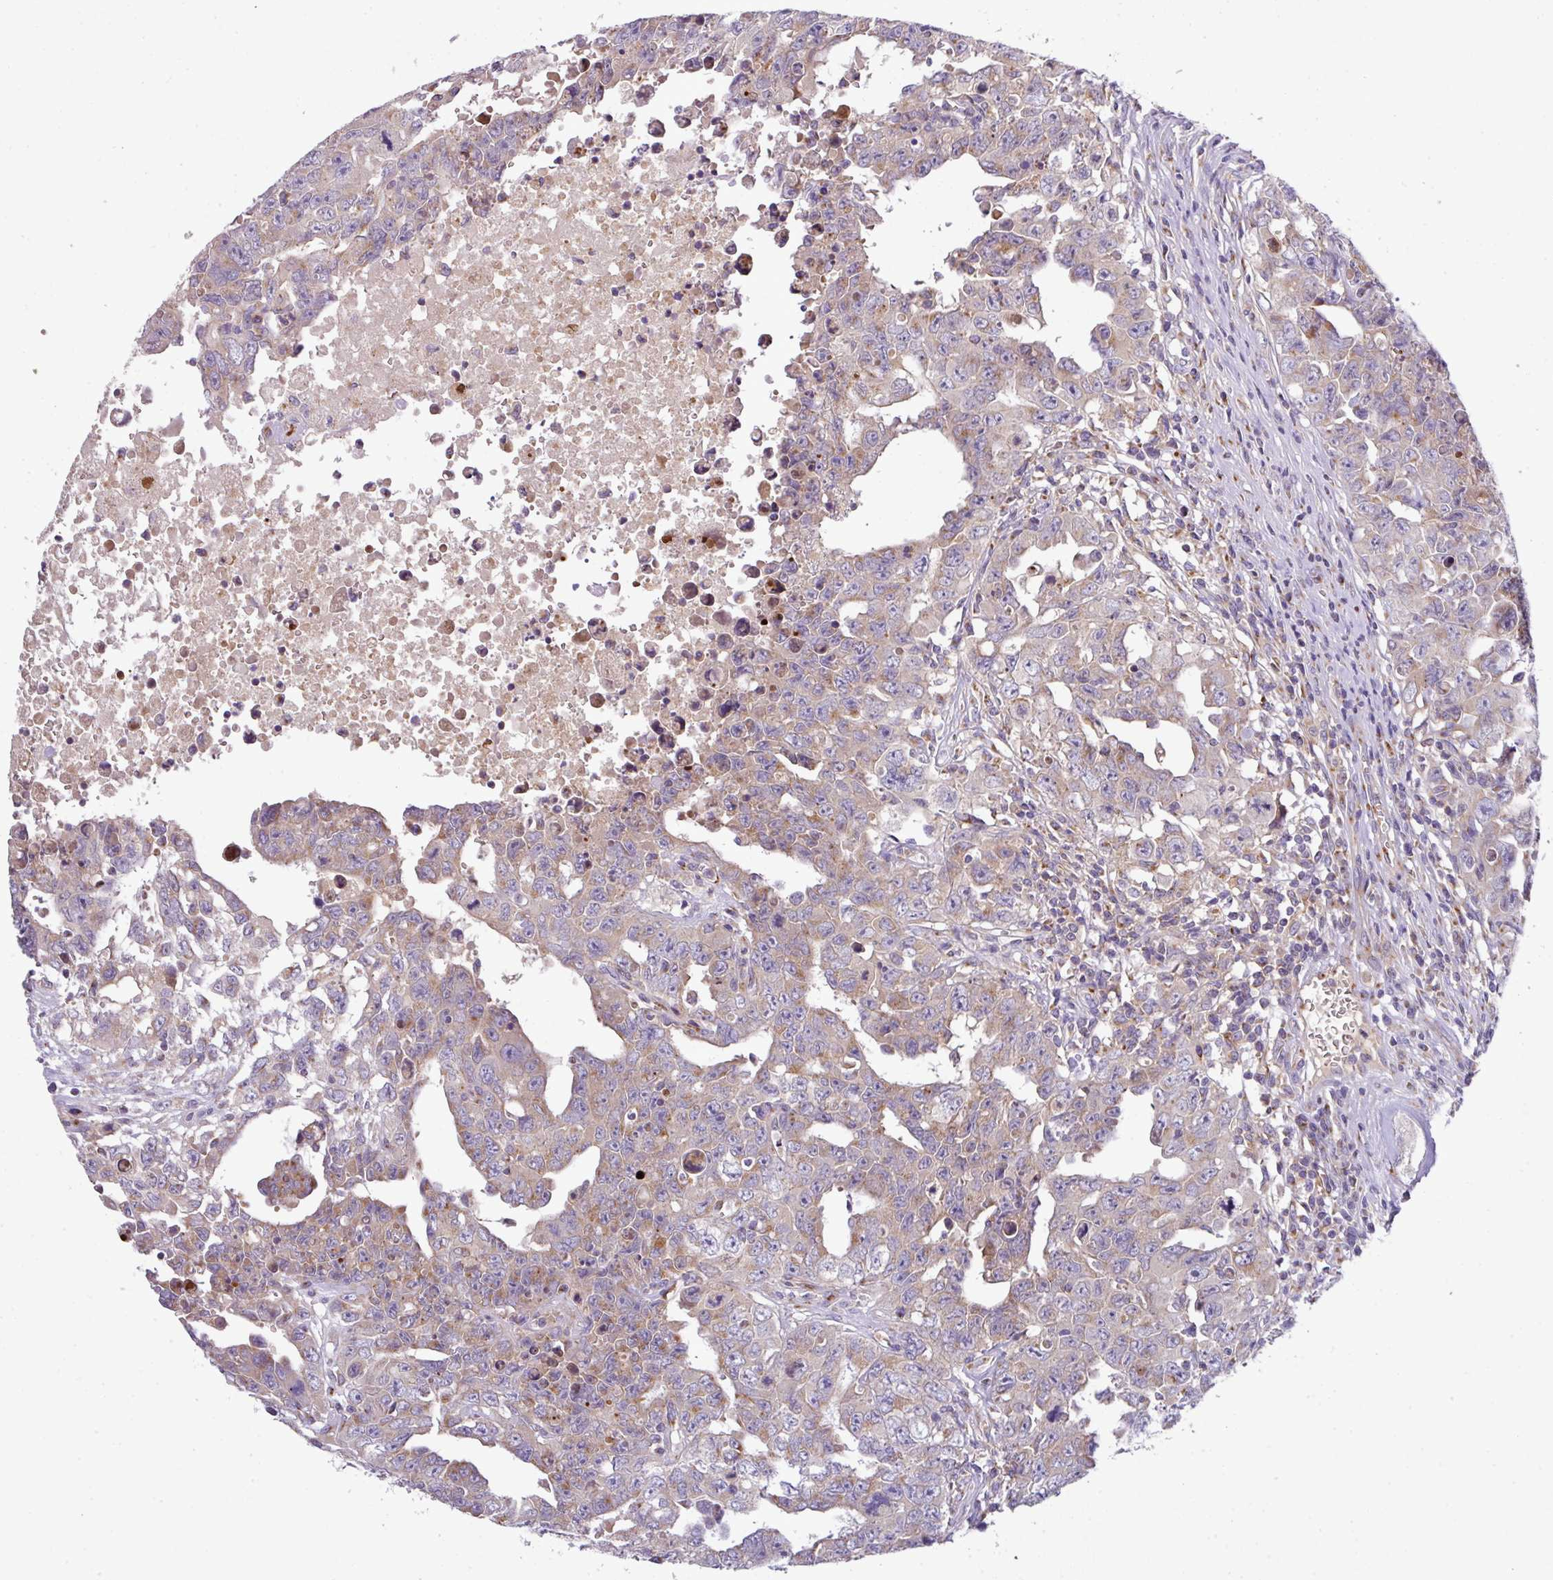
{"staining": {"intensity": "moderate", "quantity": "25%-75%", "location": "cytoplasmic/membranous"}, "tissue": "testis cancer", "cell_type": "Tumor cells", "image_type": "cancer", "snomed": [{"axis": "morphology", "description": "Carcinoma, Embryonal, NOS"}, {"axis": "topography", "description": "Testis"}], "caption": "Immunohistochemistry micrograph of embryonal carcinoma (testis) stained for a protein (brown), which exhibits medium levels of moderate cytoplasmic/membranous positivity in approximately 25%-75% of tumor cells.", "gene": "VTI1A", "patient": {"sex": "male", "age": 24}}